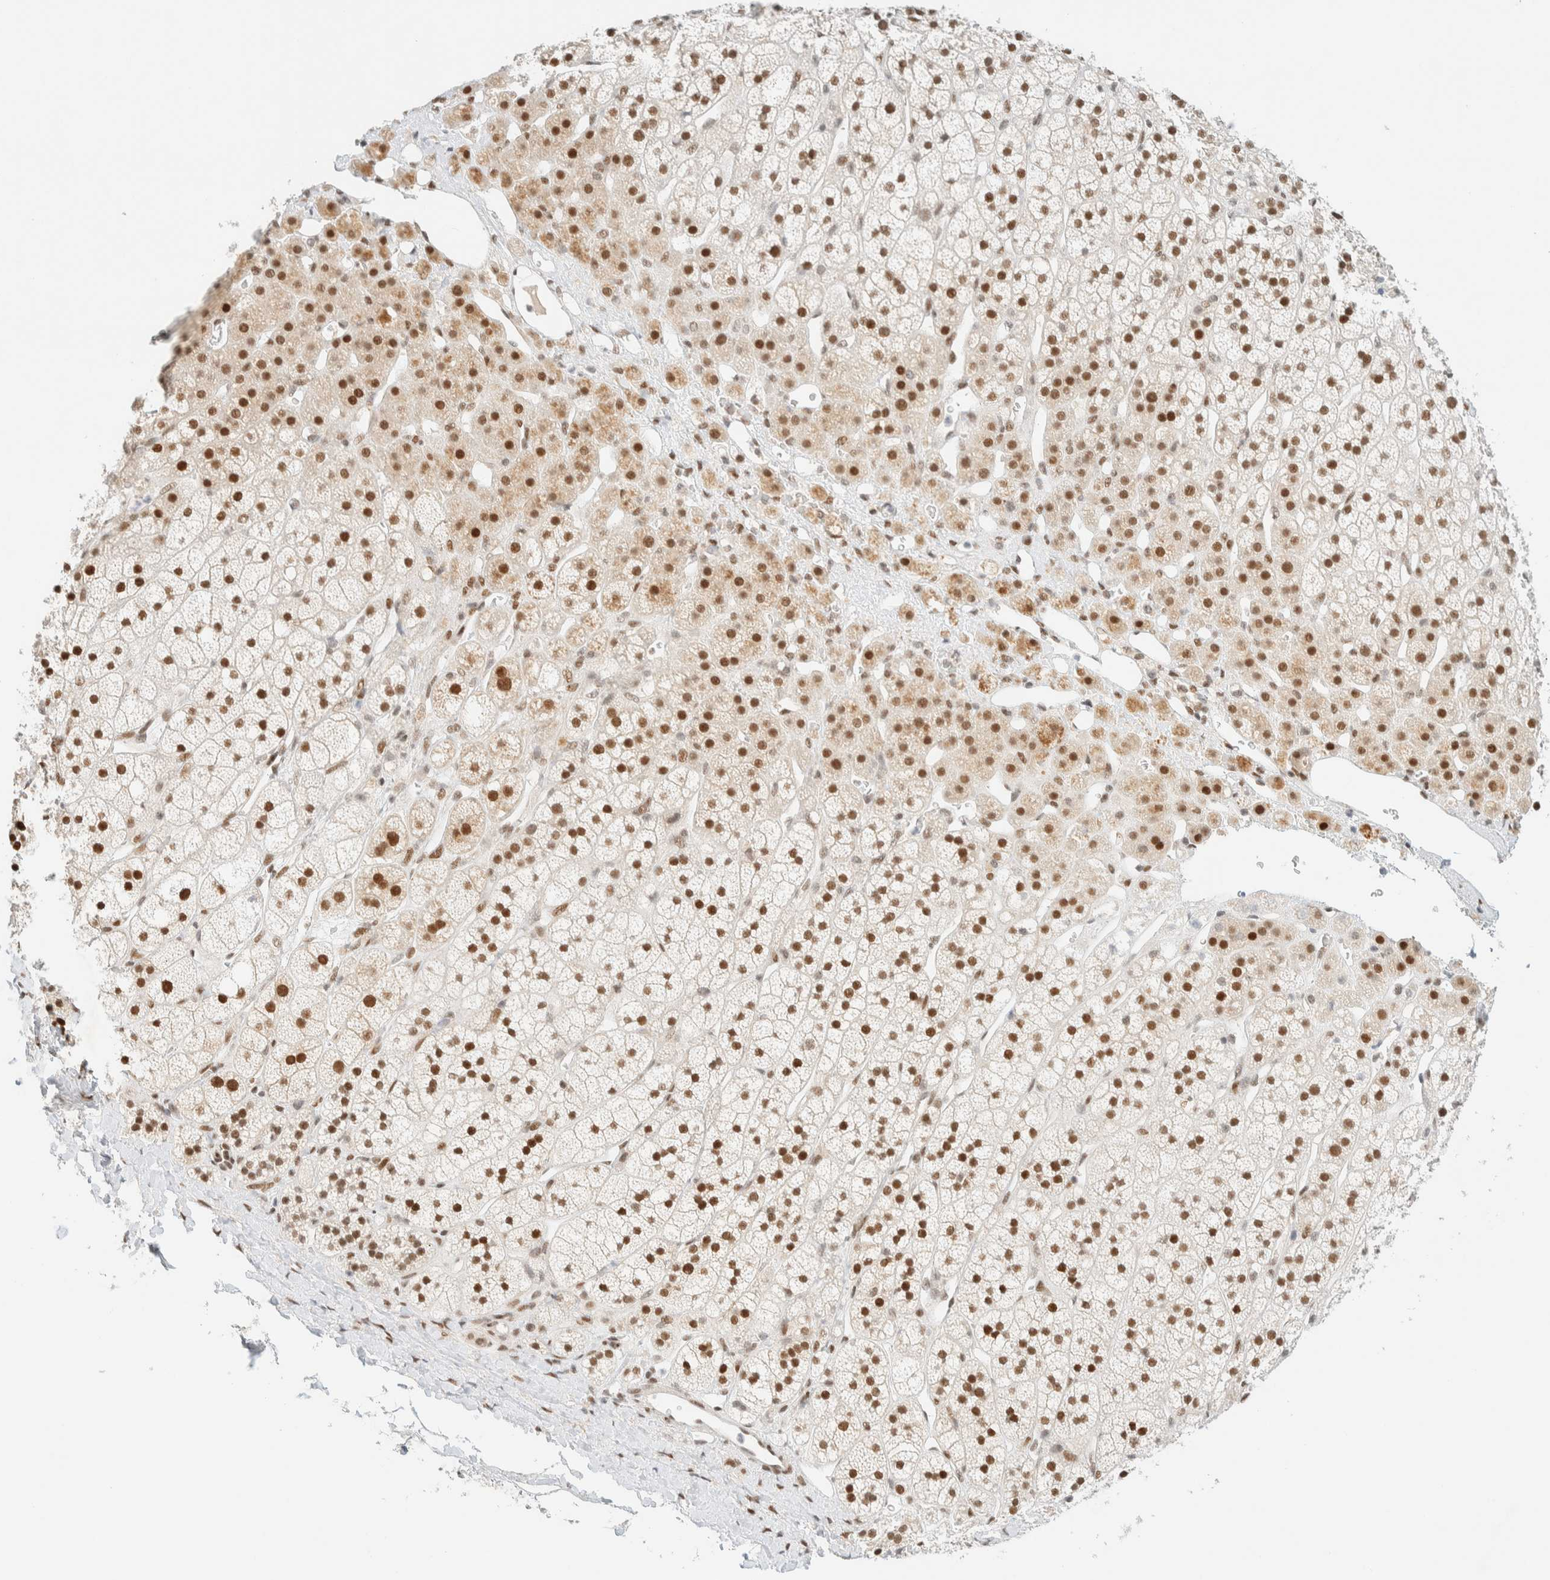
{"staining": {"intensity": "strong", "quantity": ">75%", "location": "cytoplasmic/membranous,nuclear"}, "tissue": "adrenal gland", "cell_type": "Glandular cells", "image_type": "normal", "snomed": [{"axis": "morphology", "description": "Normal tissue, NOS"}, {"axis": "topography", "description": "Adrenal gland"}], "caption": "The histopathology image reveals a brown stain indicating the presence of a protein in the cytoplasmic/membranous,nuclear of glandular cells in adrenal gland. Using DAB (3,3'-diaminobenzidine) (brown) and hematoxylin (blue) stains, captured at high magnification using brightfield microscopy.", "gene": "PYGO2", "patient": {"sex": "male", "age": 56}}